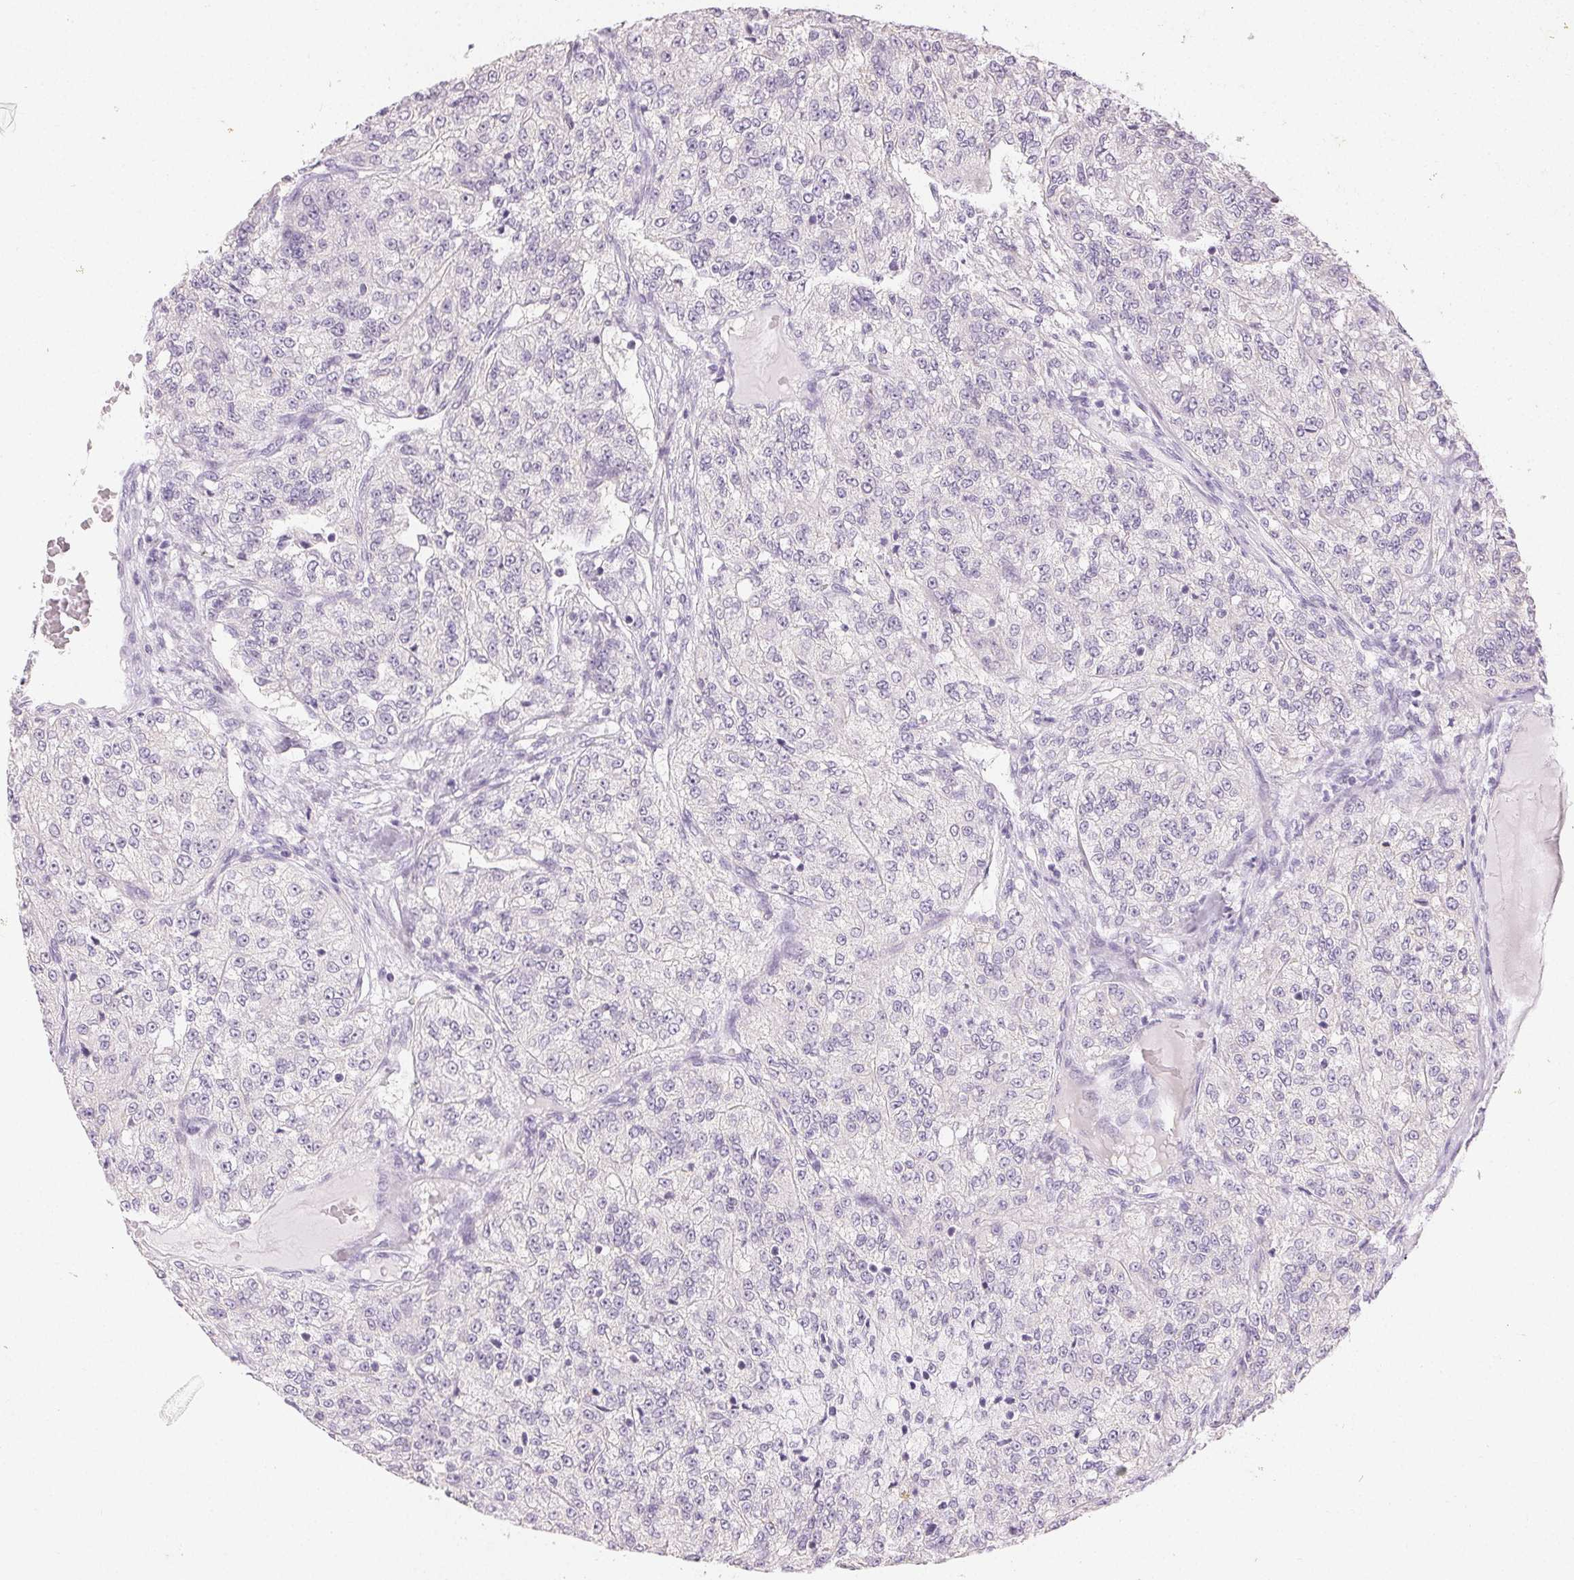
{"staining": {"intensity": "negative", "quantity": "none", "location": "none"}, "tissue": "renal cancer", "cell_type": "Tumor cells", "image_type": "cancer", "snomed": [{"axis": "morphology", "description": "Adenocarcinoma, NOS"}, {"axis": "topography", "description": "Kidney"}], "caption": "High magnification brightfield microscopy of renal adenocarcinoma stained with DAB (brown) and counterstained with hematoxylin (blue): tumor cells show no significant positivity. (DAB IHC with hematoxylin counter stain).", "gene": "SFTPD", "patient": {"sex": "female", "age": 63}}